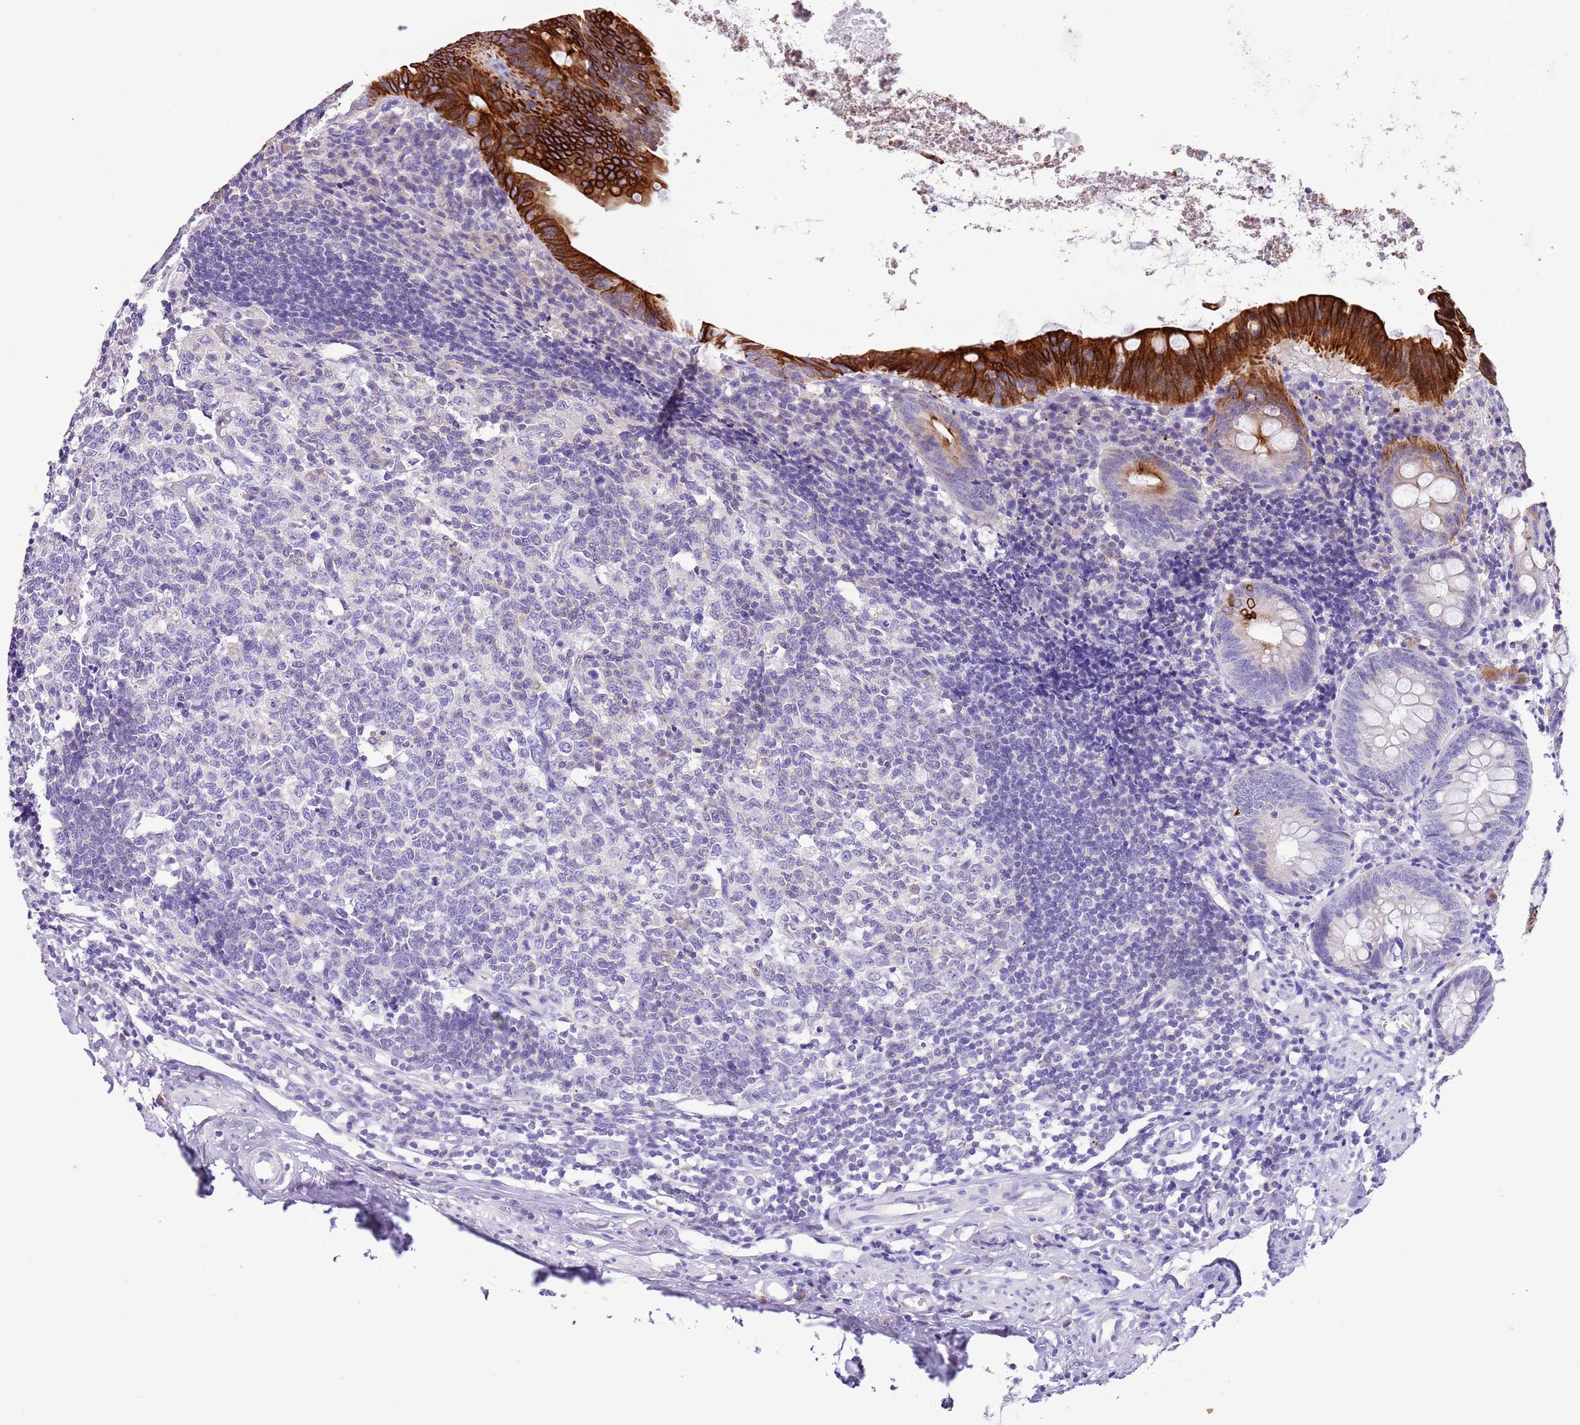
{"staining": {"intensity": "strong", "quantity": "25%-75%", "location": "cytoplasmic/membranous"}, "tissue": "appendix", "cell_type": "Glandular cells", "image_type": "normal", "snomed": [{"axis": "morphology", "description": "Normal tissue, NOS"}, {"axis": "topography", "description": "Appendix"}], "caption": "This micrograph demonstrates immunohistochemistry staining of unremarkable appendix, with high strong cytoplasmic/membranous positivity in about 25%-75% of glandular cells.", "gene": "R3HDM4", "patient": {"sex": "female", "age": 54}}